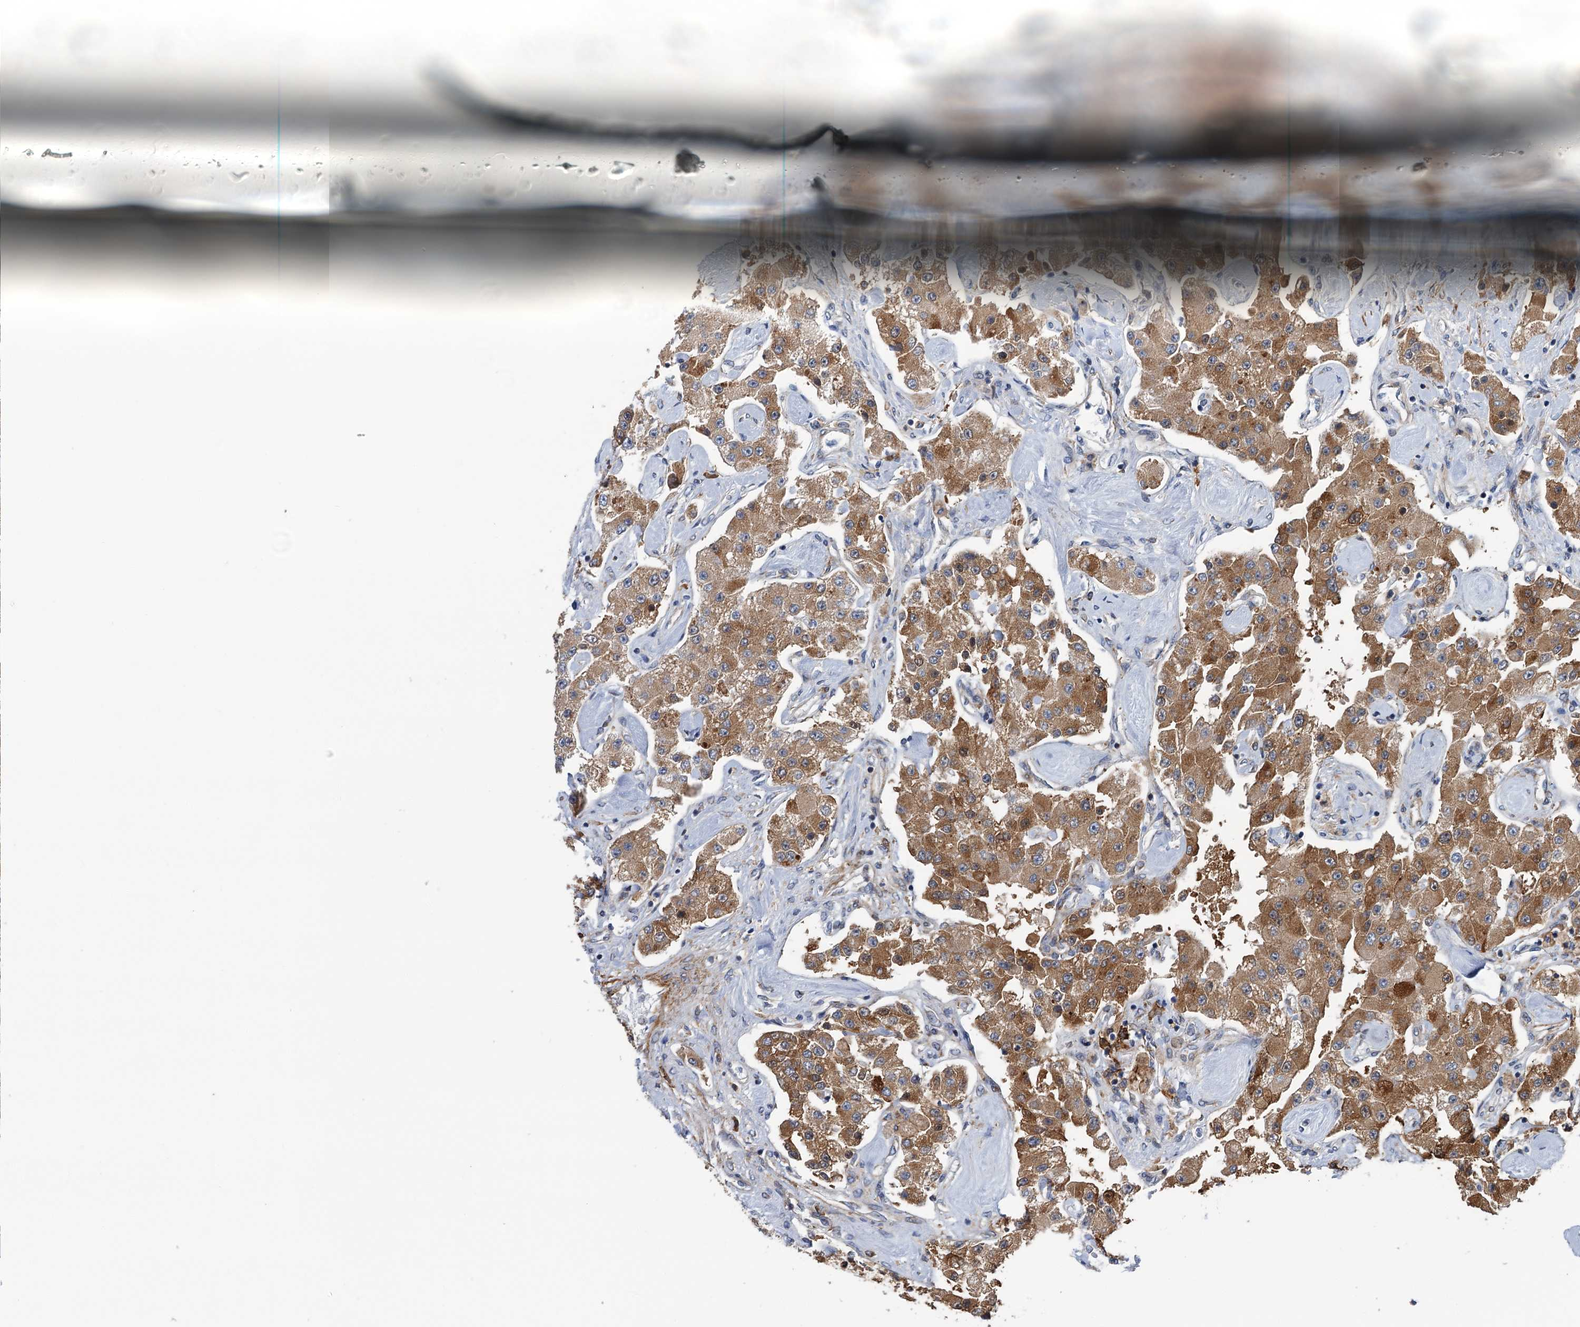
{"staining": {"intensity": "moderate", "quantity": ">75%", "location": "cytoplasmic/membranous"}, "tissue": "carcinoid", "cell_type": "Tumor cells", "image_type": "cancer", "snomed": [{"axis": "morphology", "description": "Carcinoid, malignant, NOS"}, {"axis": "topography", "description": "Pancreas"}], "caption": "Human malignant carcinoid stained with a brown dye demonstrates moderate cytoplasmic/membranous positive expression in approximately >75% of tumor cells.", "gene": "BET1L", "patient": {"sex": "male", "age": 41}}